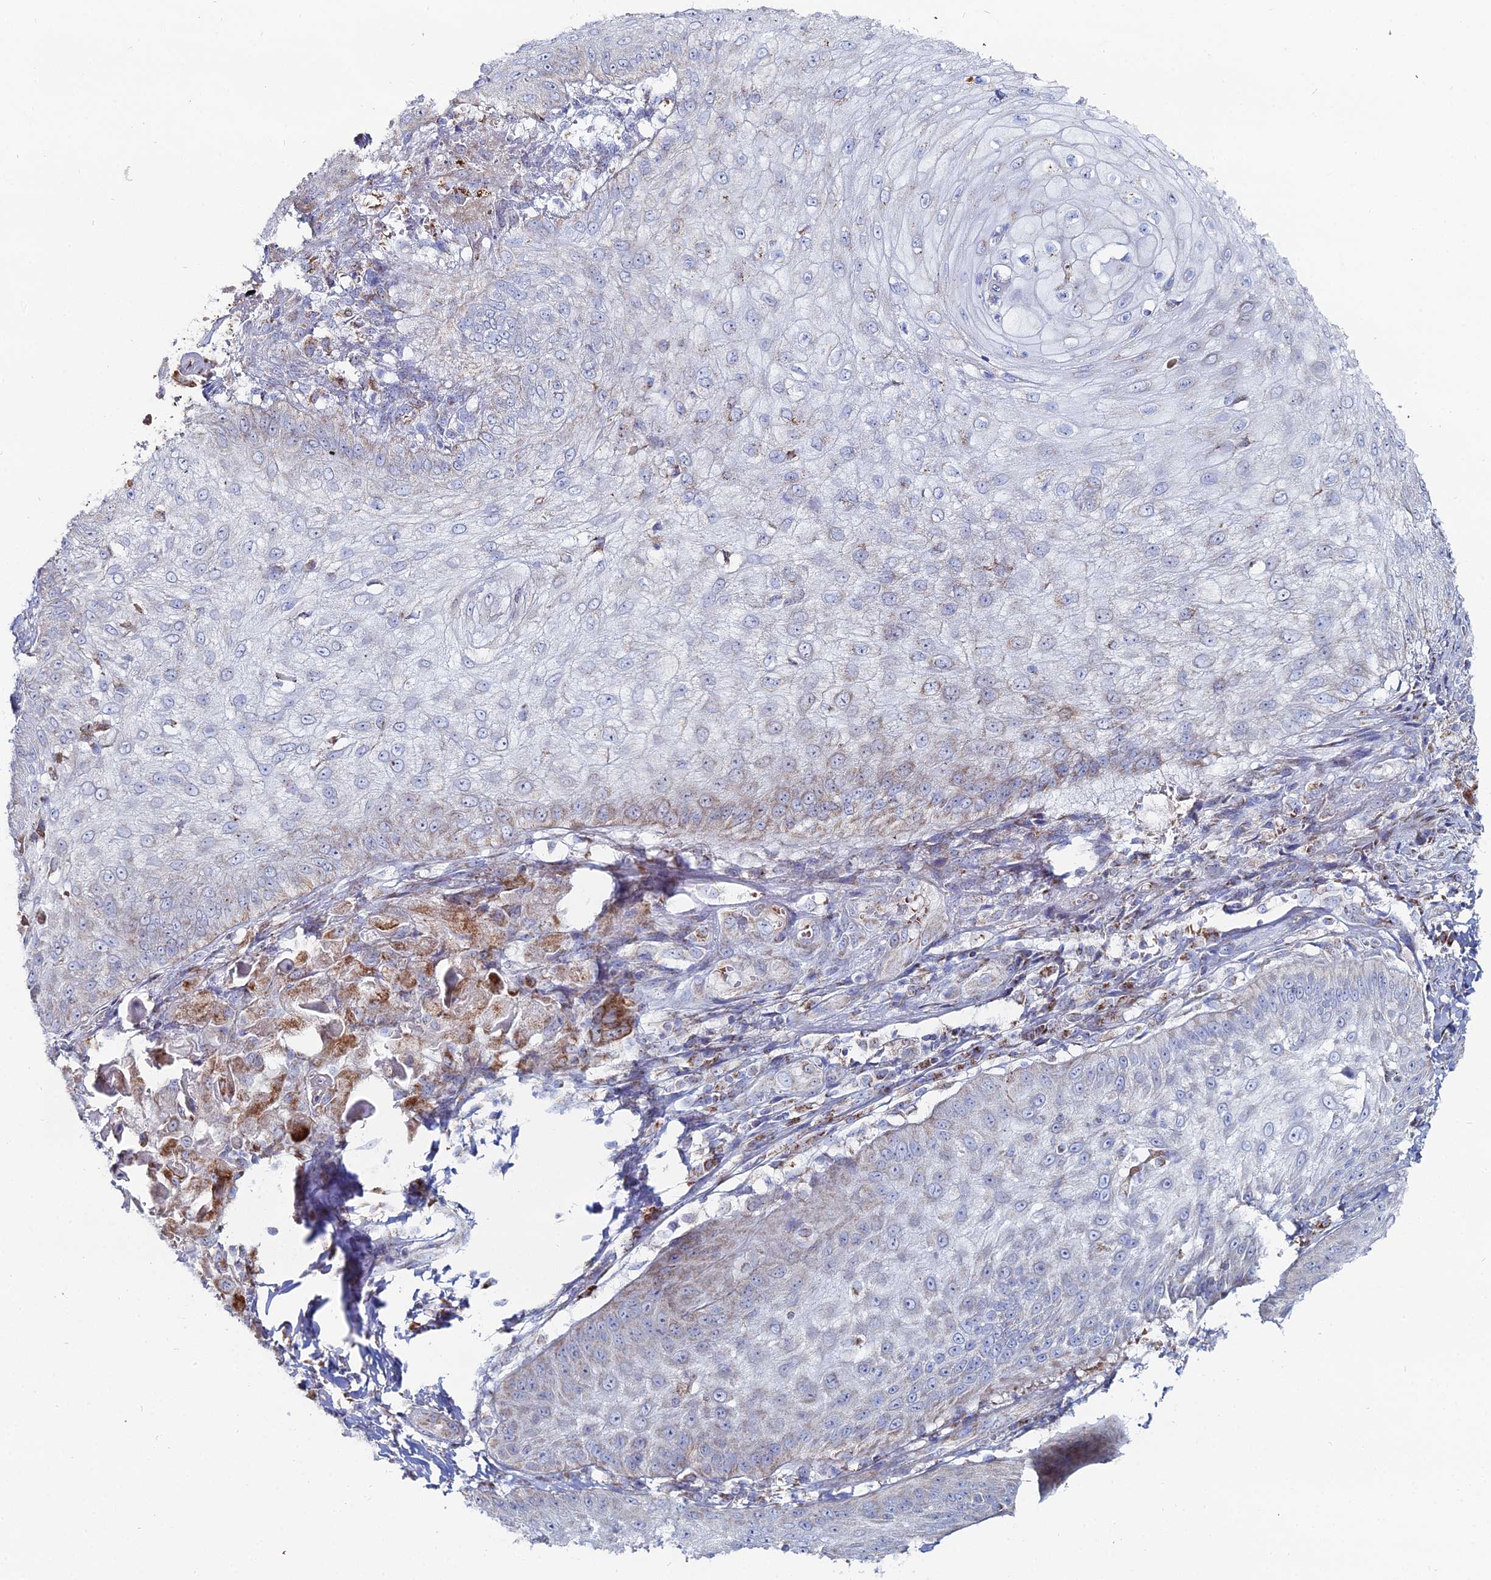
{"staining": {"intensity": "moderate", "quantity": "<25%", "location": "cytoplasmic/membranous"}, "tissue": "skin cancer", "cell_type": "Tumor cells", "image_type": "cancer", "snomed": [{"axis": "morphology", "description": "Squamous cell carcinoma, NOS"}, {"axis": "topography", "description": "Skin"}], "caption": "The photomicrograph shows staining of skin squamous cell carcinoma, revealing moderate cytoplasmic/membranous protein staining (brown color) within tumor cells.", "gene": "MPC1", "patient": {"sex": "male", "age": 70}}